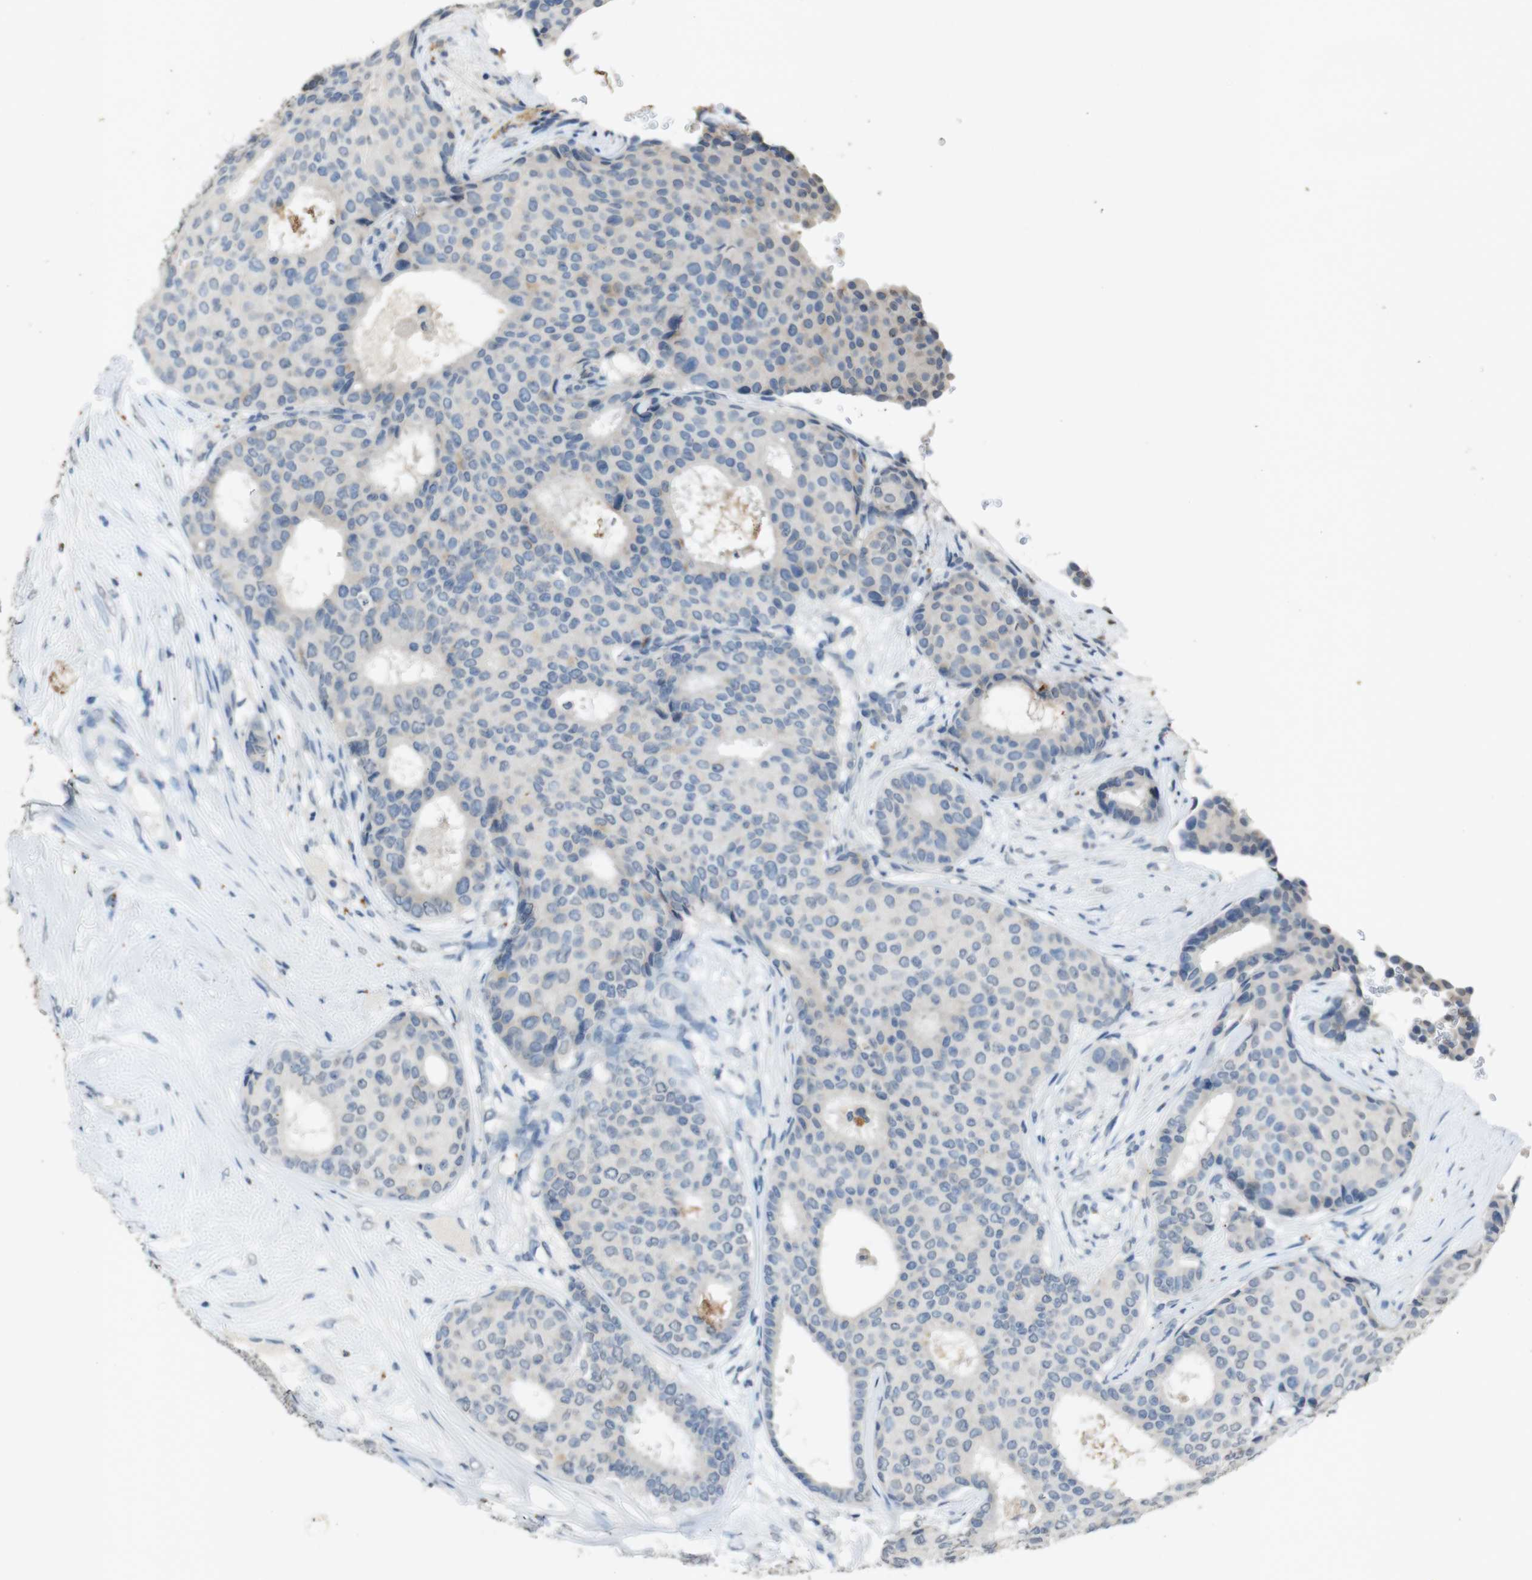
{"staining": {"intensity": "negative", "quantity": "none", "location": "none"}, "tissue": "breast cancer", "cell_type": "Tumor cells", "image_type": "cancer", "snomed": [{"axis": "morphology", "description": "Duct carcinoma"}, {"axis": "topography", "description": "Breast"}], "caption": "This is a image of immunohistochemistry (IHC) staining of breast cancer, which shows no expression in tumor cells.", "gene": "STBD1", "patient": {"sex": "female", "age": 75}}